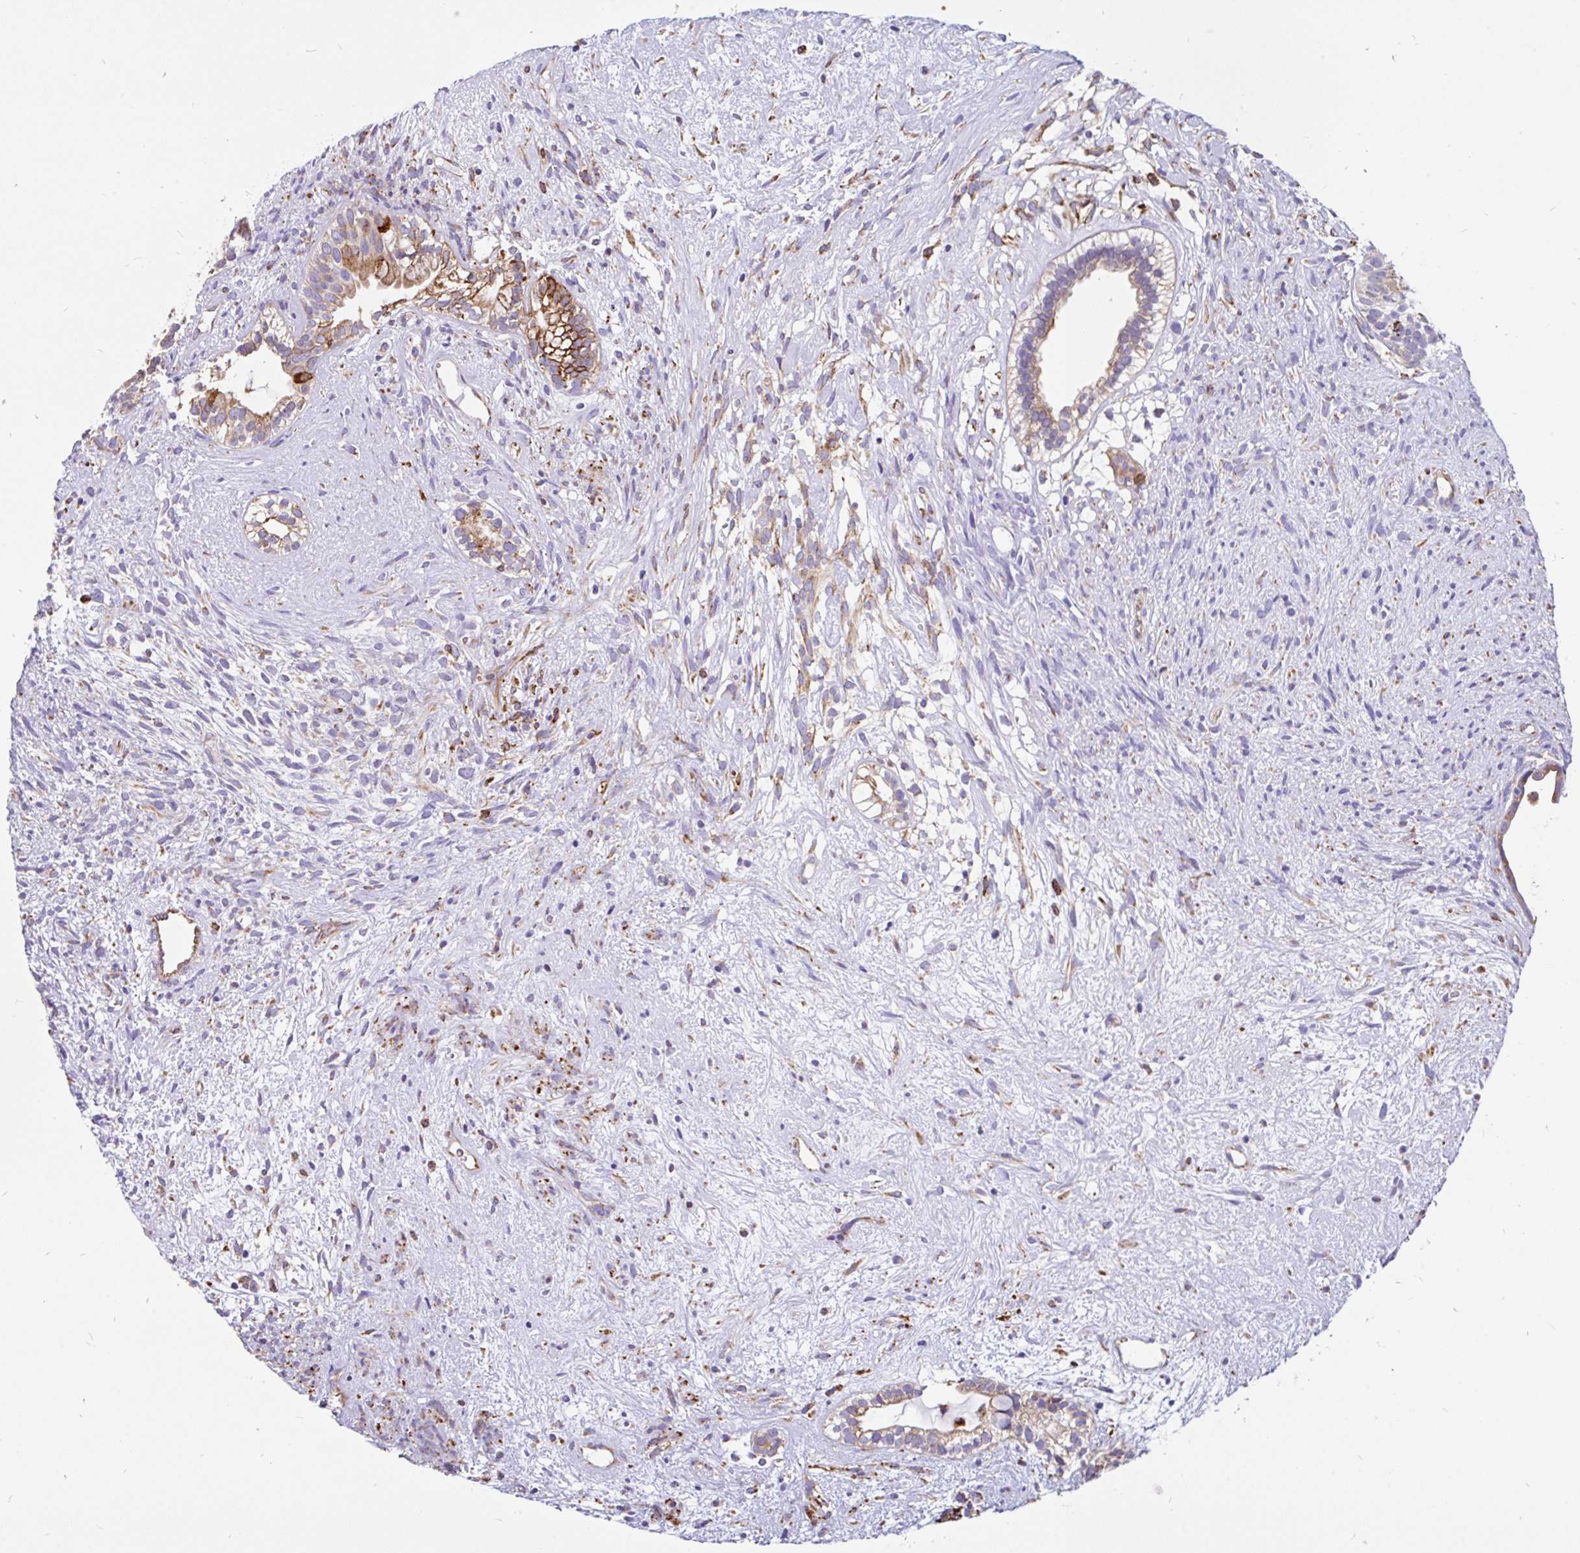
{"staining": {"intensity": "moderate", "quantity": "25%-75%", "location": "cytoplasmic/membranous"}, "tissue": "testis cancer", "cell_type": "Tumor cells", "image_type": "cancer", "snomed": [{"axis": "morphology", "description": "Seminoma, NOS"}, {"axis": "morphology", "description": "Carcinoma, Embryonal, NOS"}, {"axis": "topography", "description": "Testis"}], "caption": "This photomicrograph shows embryonal carcinoma (testis) stained with immunohistochemistry (IHC) to label a protein in brown. The cytoplasmic/membranous of tumor cells show moderate positivity for the protein. Nuclei are counter-stained blue.", "gene": "EML5", "patient": {"sex": "male", "age": 41}}